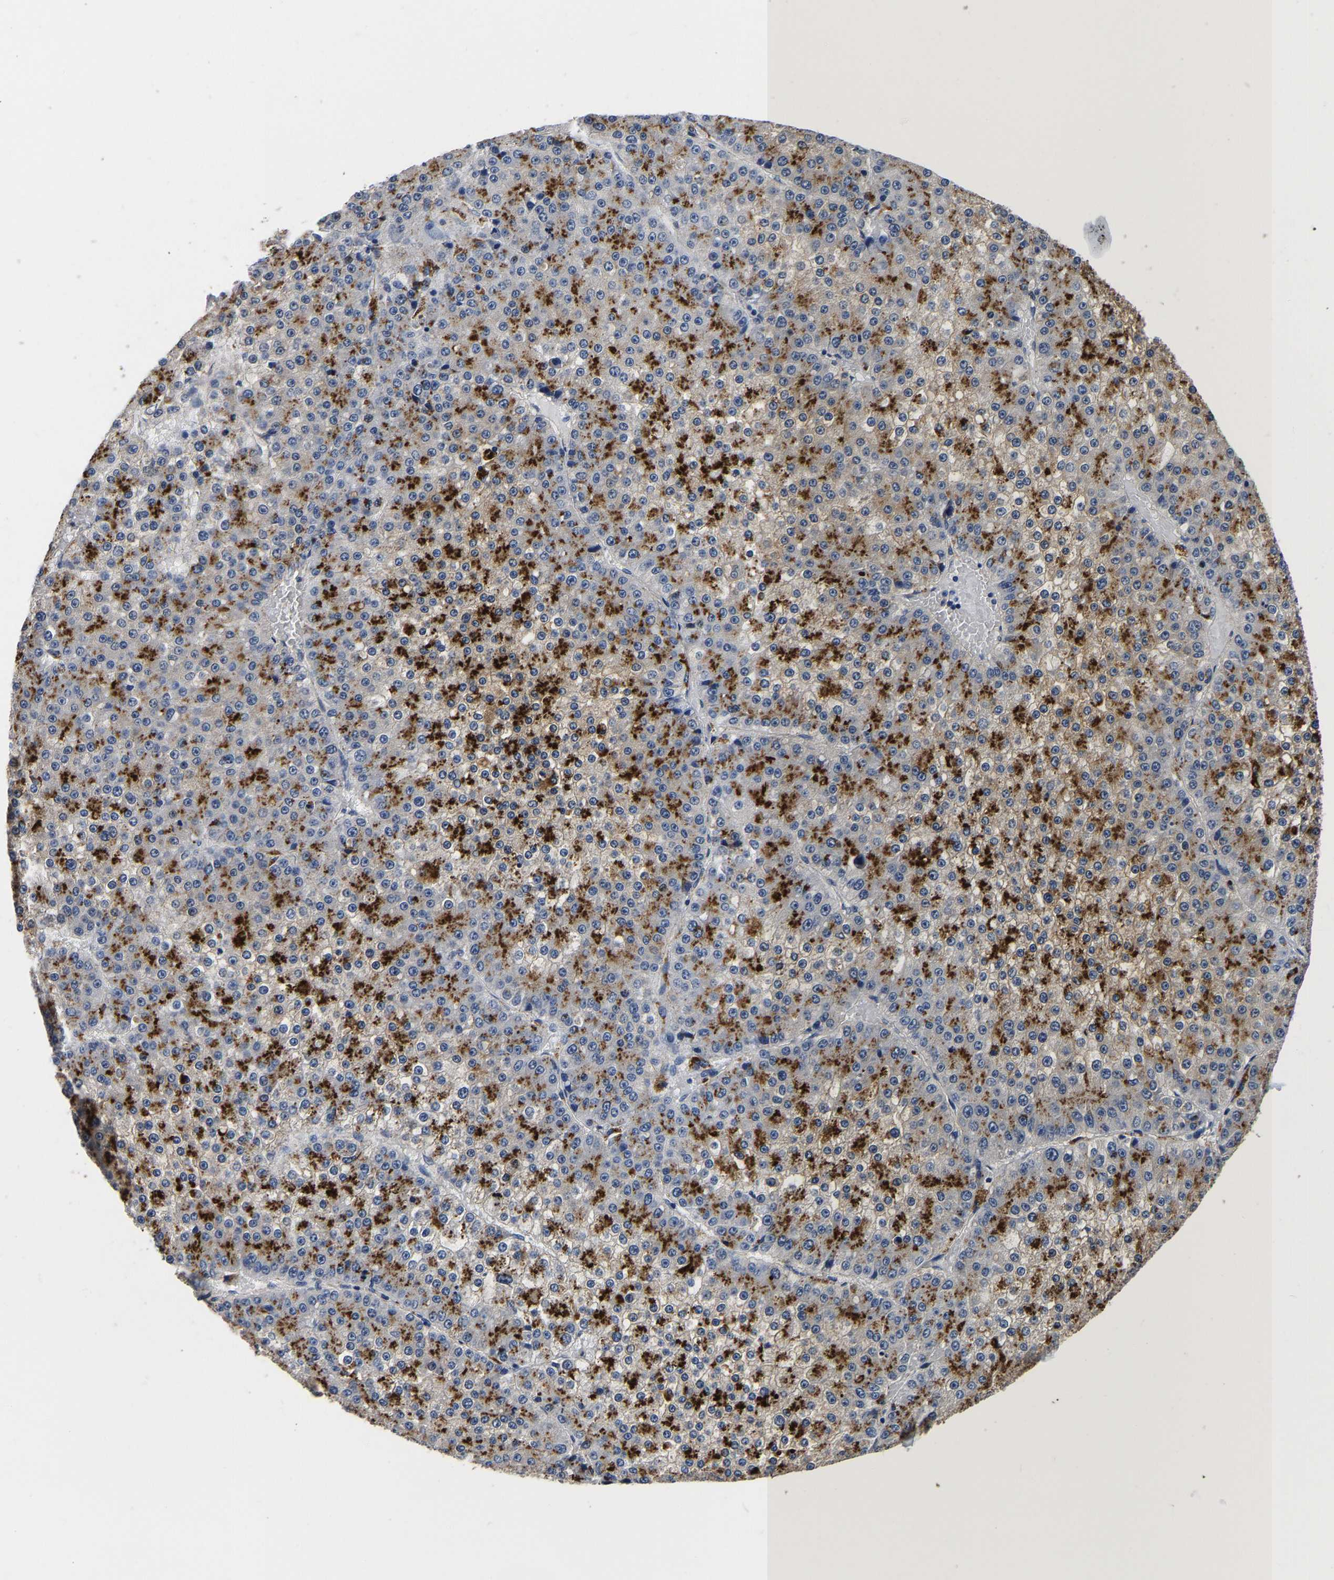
{"staining": {"intensity": "strong", "quantity": ">75%", "location": "cytoplasmic/membranous"}, "tissue": "liver cancer", "cell_type": "Tumor cells", "image_type": "cancer", "snomed": [{"axis": "morphology", "description": "Carcinoma, Hepatocellular, NOS"}, {"axis": "topography", "description": "Liver"}], "caption": "A brown stain labels strong cytoplasmic/membranous staining of a protein in liver cancer (hepatocellular carcinoma) tumor cells. (Stains: DAB in brown, nuclei in blue, Microscopy: brightfield microscopy at high magnification).", "gene": "GRN", "patient": {"sex": "female", "age": 73}}